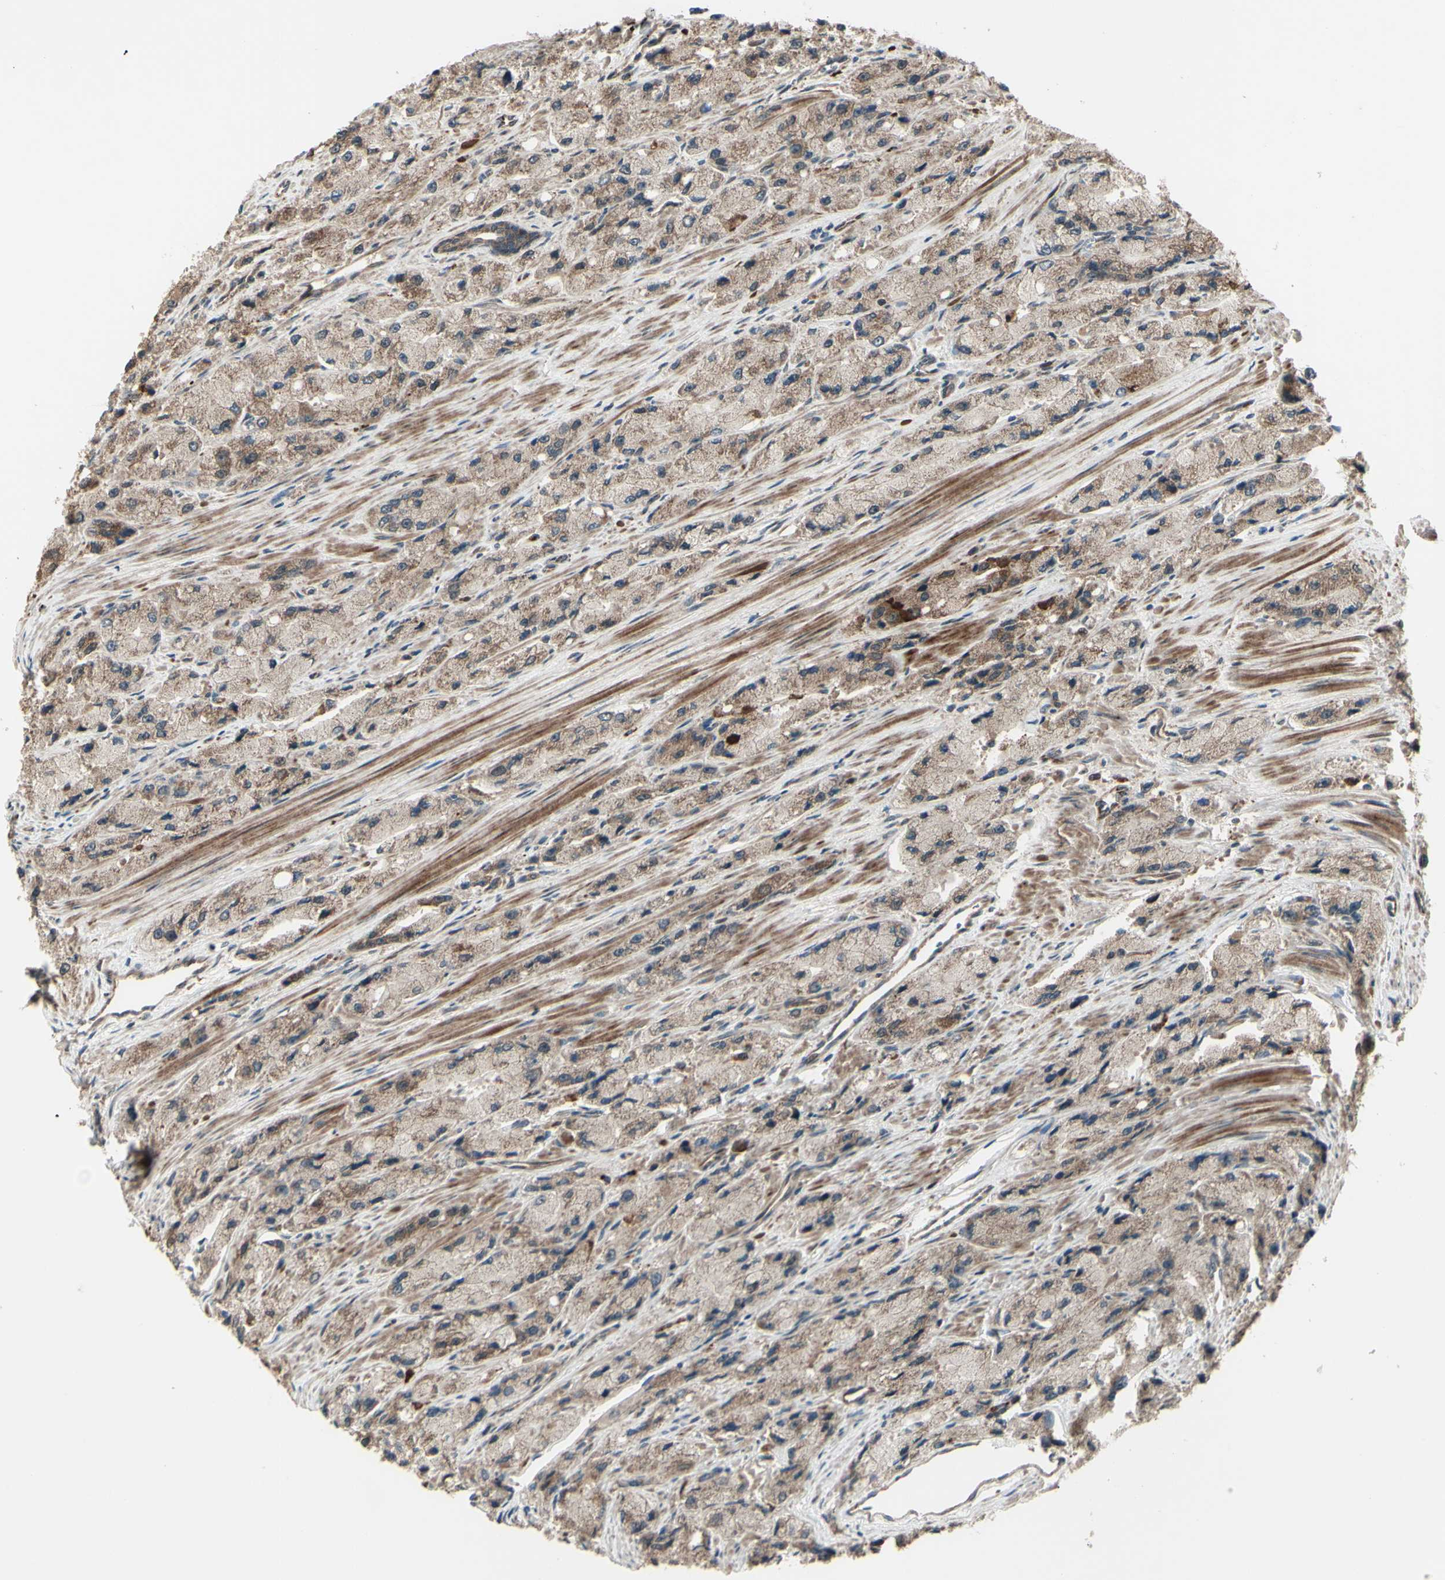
{"staining": {"intensity": "weak", "quantity": ">75%", "location": "cytoplasmic/membranous"}, "tissue": "prostate cancer", "cell_type": "Tumor cells", "image_type": "cancer", "snomed": [{"axis": "morphology", "description": "Adenocarcinoma, High grade"}, {"axis": "topography", "description": "Prostate"}], "caption": "Immunohistochemical staining of adenocarcinoma (high-grade) (prostate) demonstrates low levels of weak cytoplasmic/membranous expression in about >75% of tumor cells. (DAB IHC, brown staining for protein, blue staining for nuclei).", "gene": "MLF2", "patient": {"sex": "male", "age": 58}}